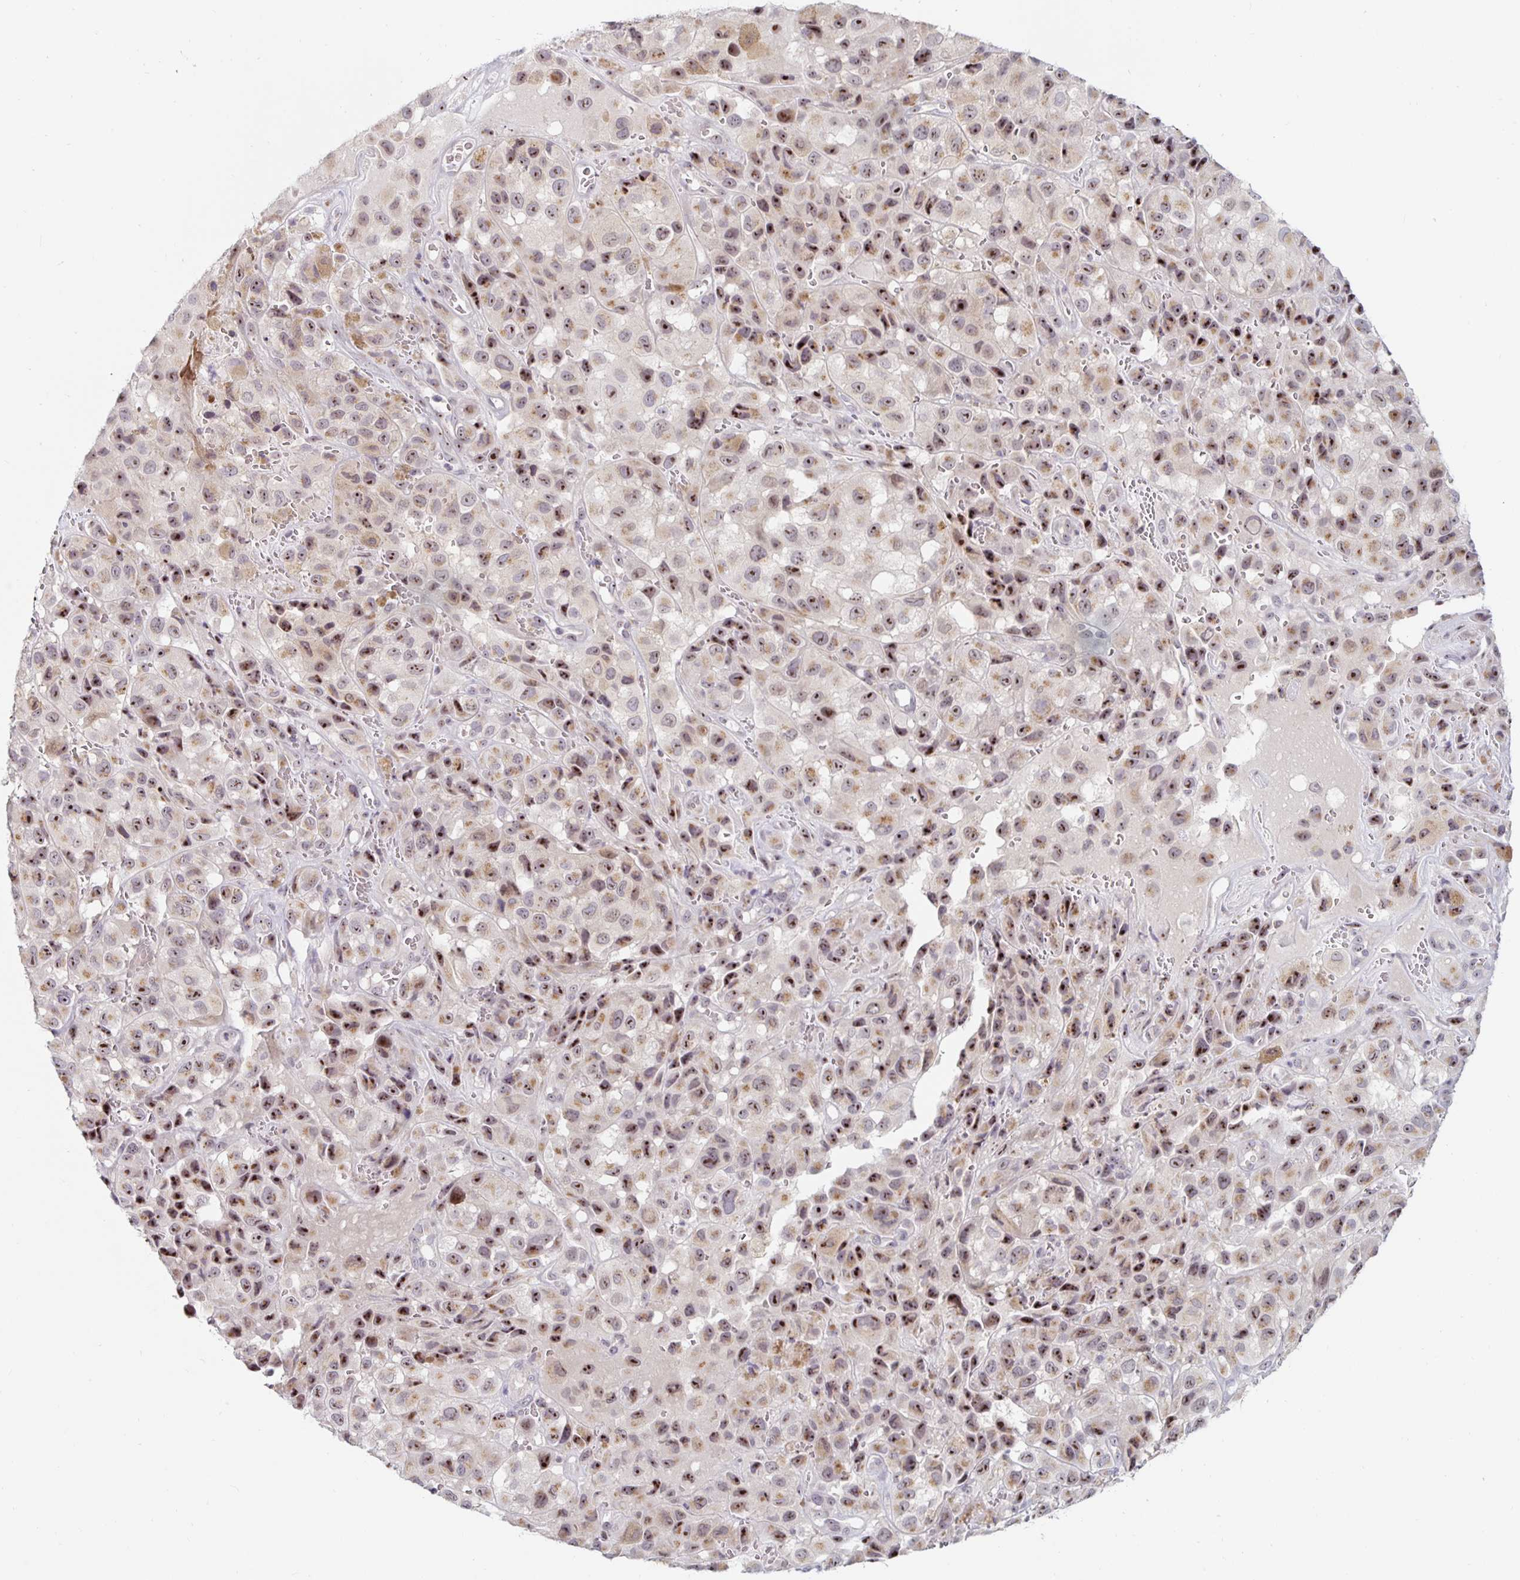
{"staining": {"intensity": "moderate", "quantity": ">75%", "location": "nuclear"}, "tissue": "melanoma", "cell_type": "Tumor cells", "image_type": "cancer", "snomed": [{"axis": "morphology", "description": "Malignant melanoma, NOS"}, {"axis": "topography", "description": "Skin"}], "caption": "A medium amount of moderate nuclear staining is identified in approximately >75% of tumor cells in malignant melanoma tissue. (DAB IHC, brown staining for protein, blue staining for nuclei).", "gene": "NUP85", "patient": {"sex": "male", "age": 93}}